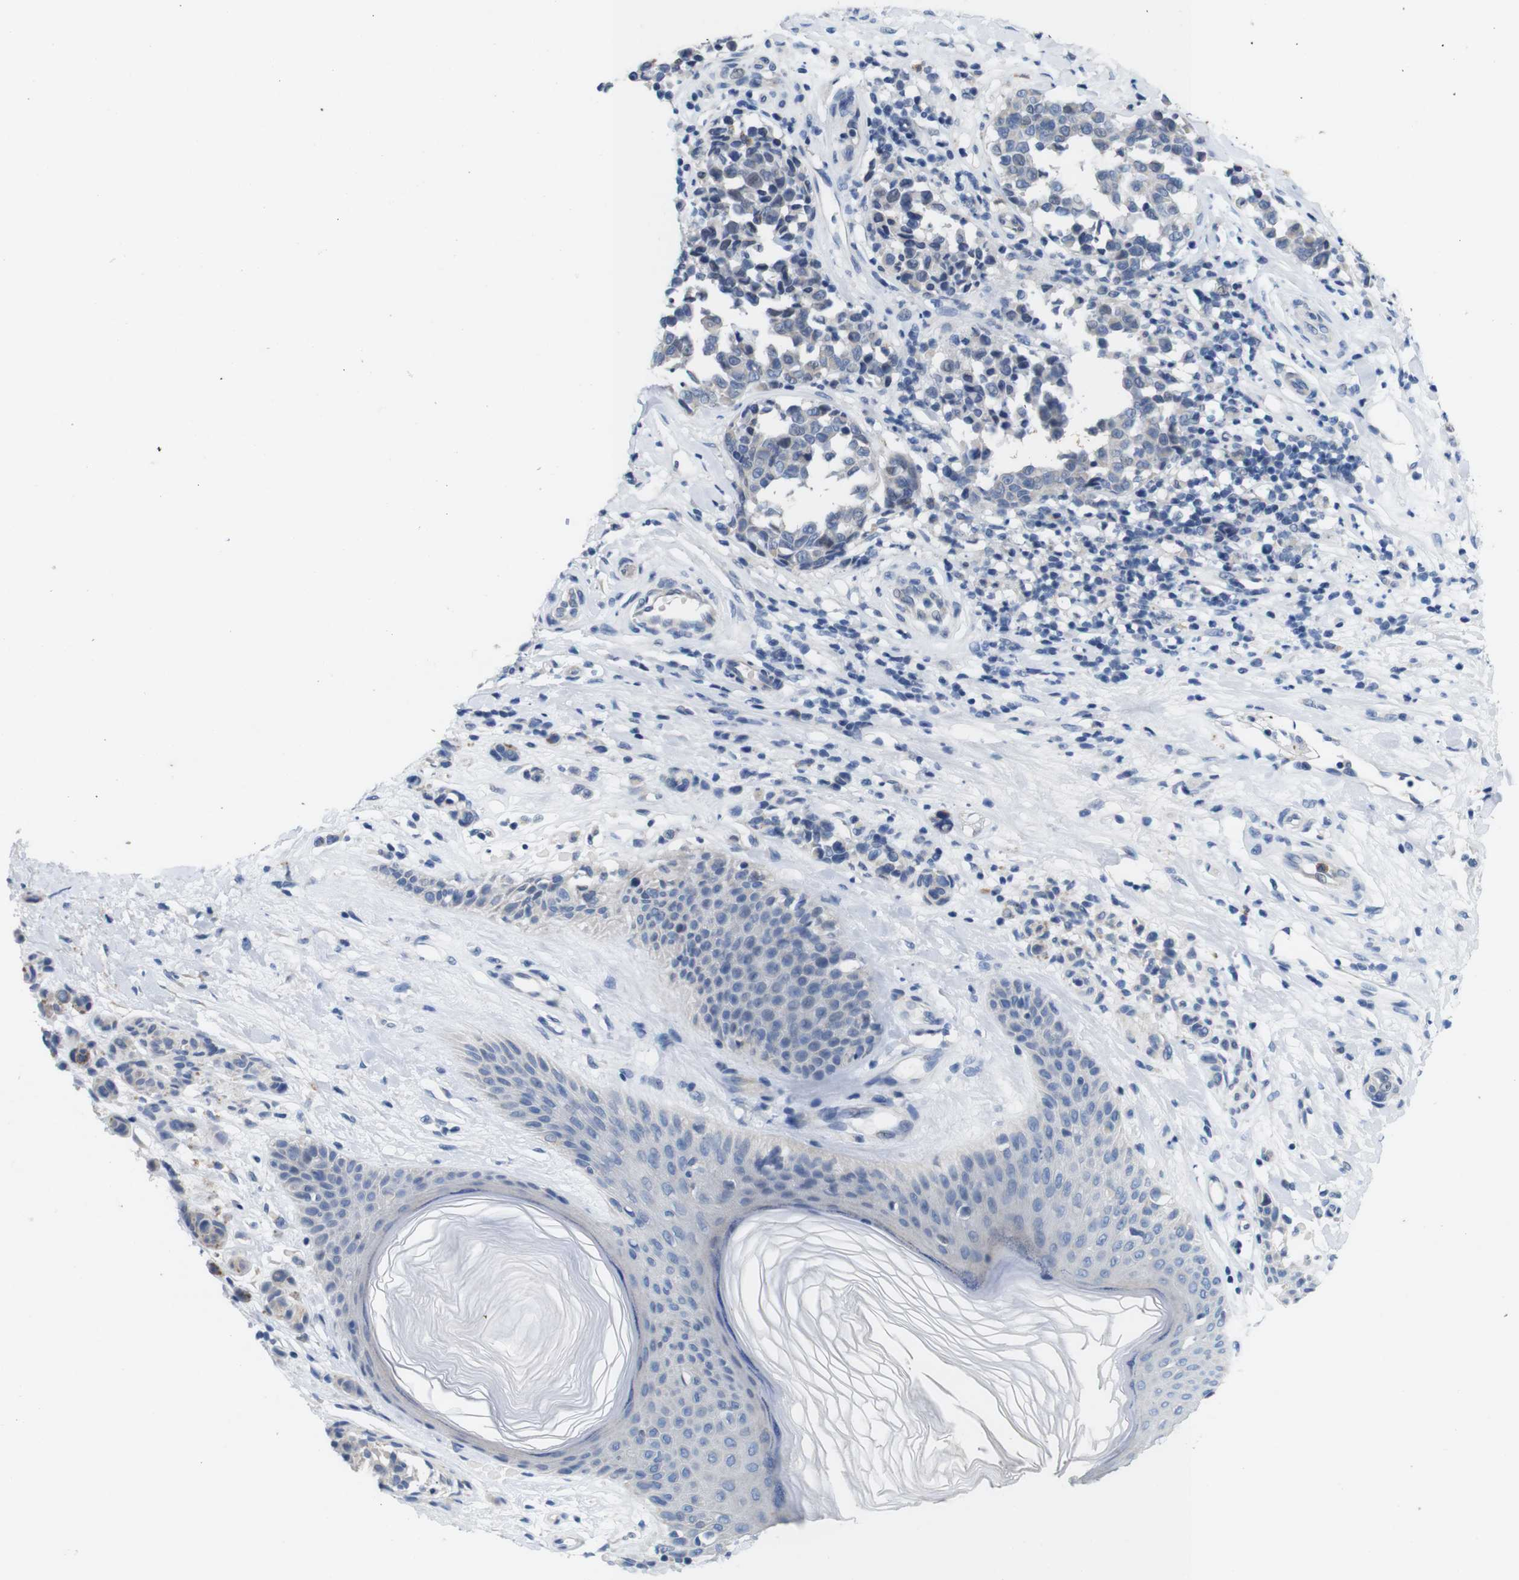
{"staining": {"intensity": "negative", "quantity": "none", "location": "none"}, "tissue": "melanoma", "cell_type": "Tumor cells", "image_type": "cancer", "snomed": [{"axis": "morphology", "description": "Malignant melanoma, NOS"}, {"axis": "topography", "description": "Skin"}], "caption": "A histopathology image of malignant melanoma stained for a protein exhibits no brown staining in tumor cells.", "gene": "C1RL", "patient": {"sex": "female", "age": 64}}